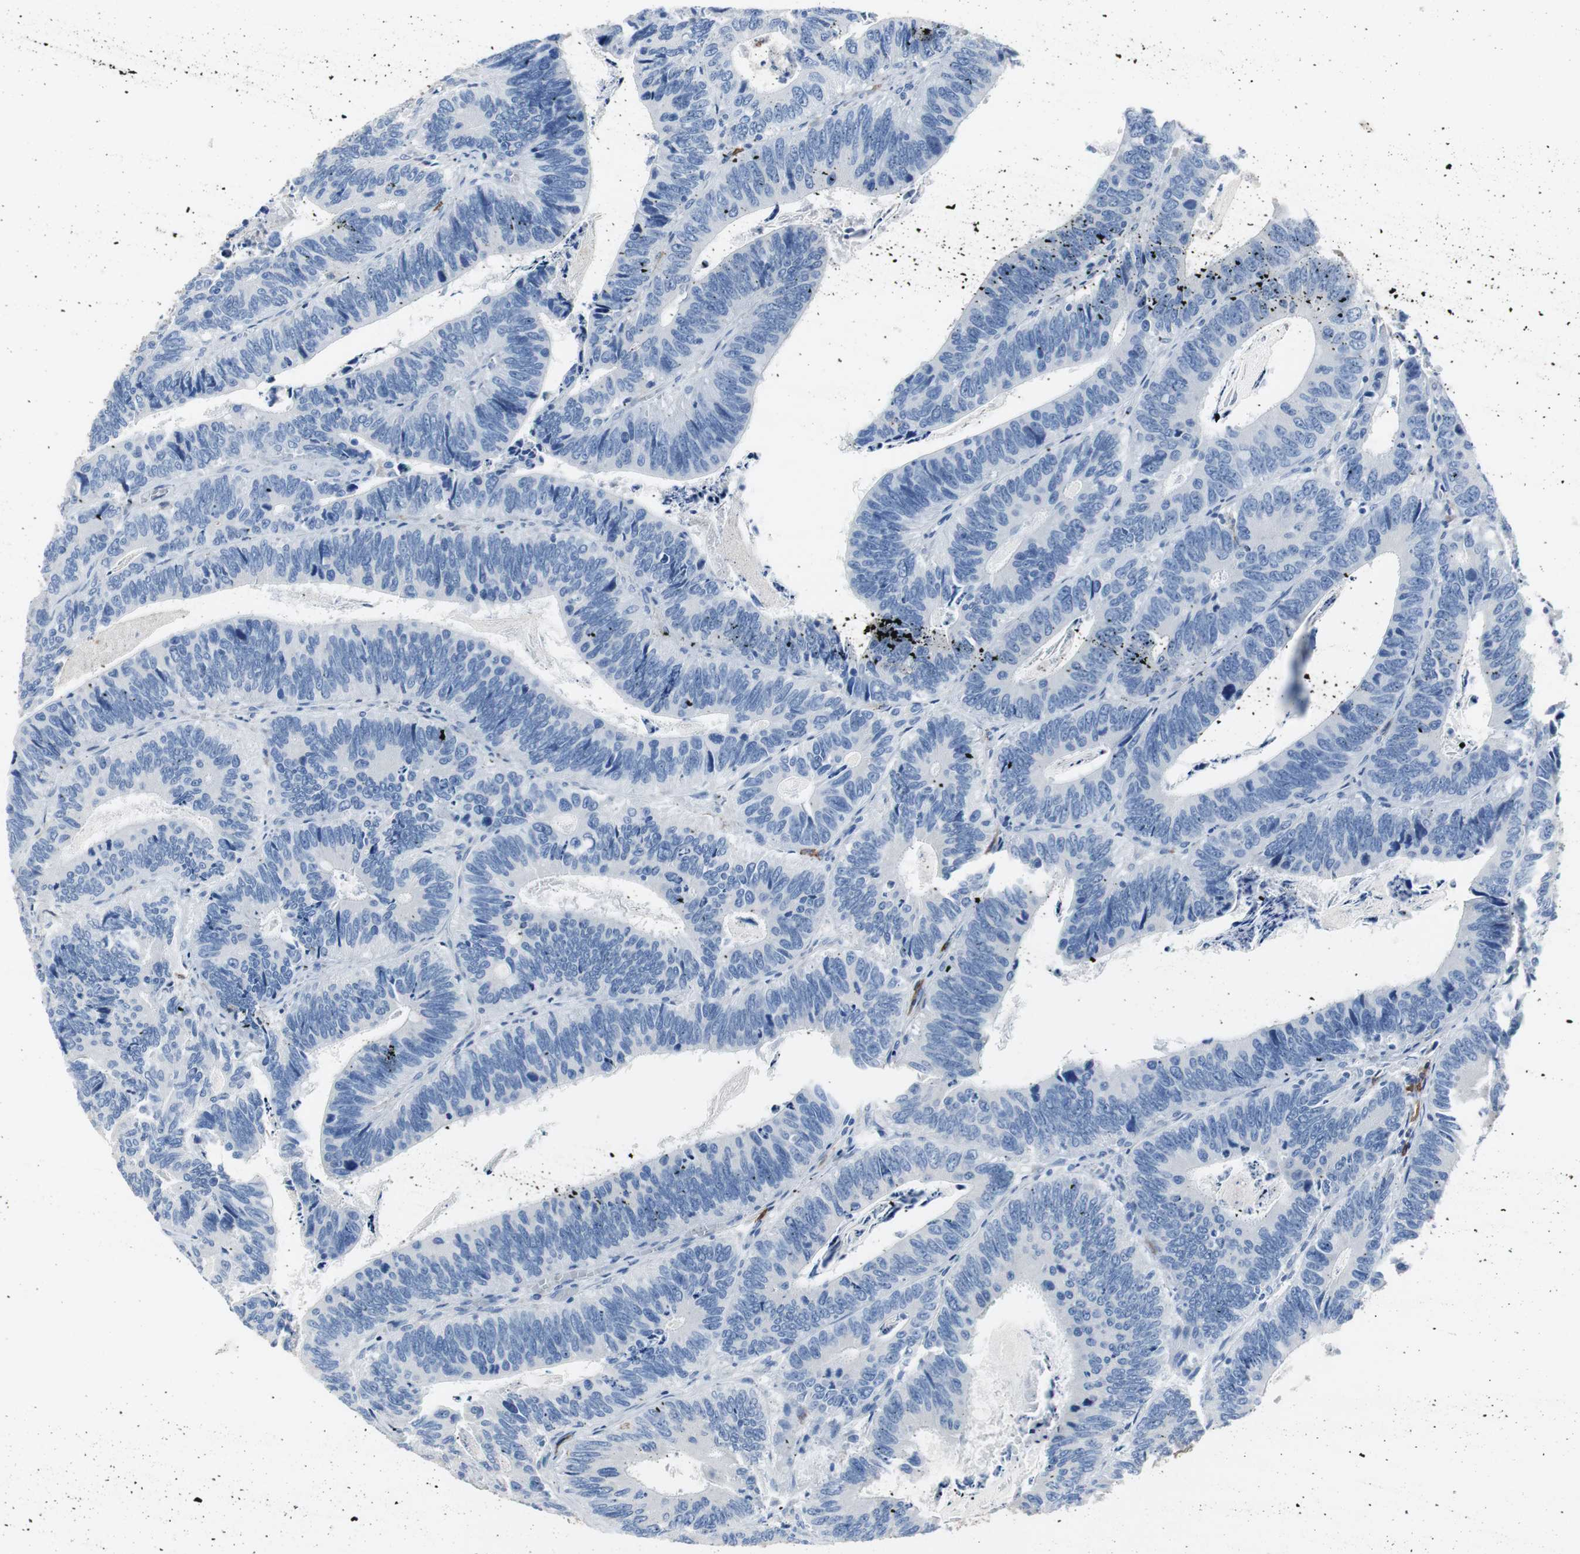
{"staining": {"intensity": "negative", "quantity": "none", "location": "none"}, "tissue": "colorectal cancer", "cell_type": "Tumor cells", "image_type": "cancer", "snomed": [{"axis": "morphology", "description": "Adenocarcinoma, NOS"}, {"axis": "topography", "description": "Colon"}], "caption": "Immunohistochemistry (IHC) histopathology image of neoplastic tissue: colorectal cancer stained with DAB shows no significant protein positivity in tumor cells.", "gene": "FCGR2B", "patient": {"sex": "male", "age": 72}}